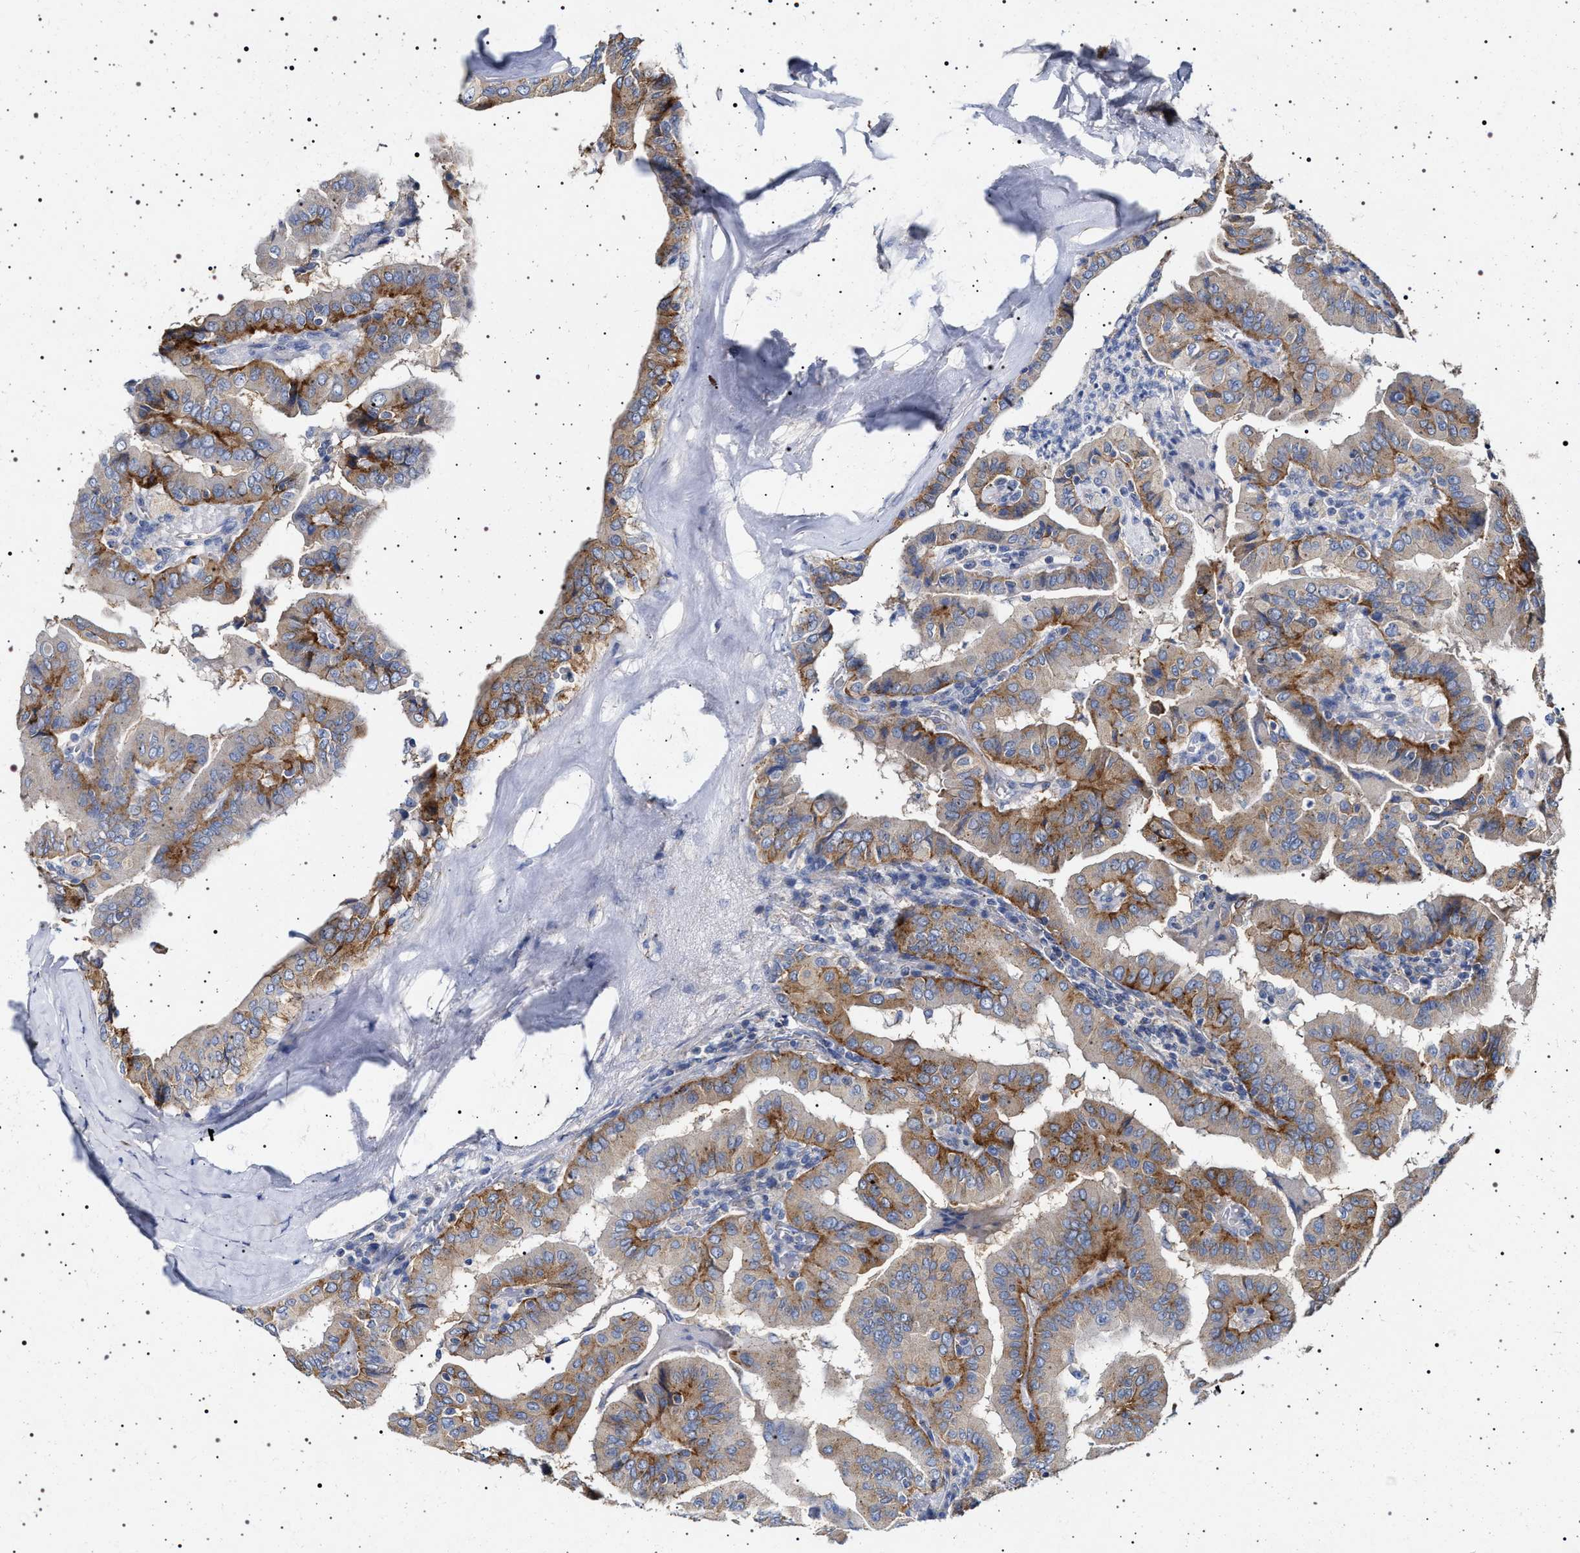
{"staining": {"intensity": "moderate", "quantity": ">75%", "location": "cytoplasmic/membranous"}, "tissue": "thyroid cancer", "cell_type": "Tumor cells", "image_type": "cancer", "snomed": [{"axis": "morphology", "description": "Papillary adenocarcinoma, NOS"}, {"axis": "topography", "description": "Thyroid gland"}], "caption": "The histopathology image displays a brown stain indicating the presence of a protein in the cytoplasmic/membranous of tumor cells in papillary adenocarcinoma (thyroid).", "gene": "NAALADL2", "patient": {"sex": "male", "age": 33}}